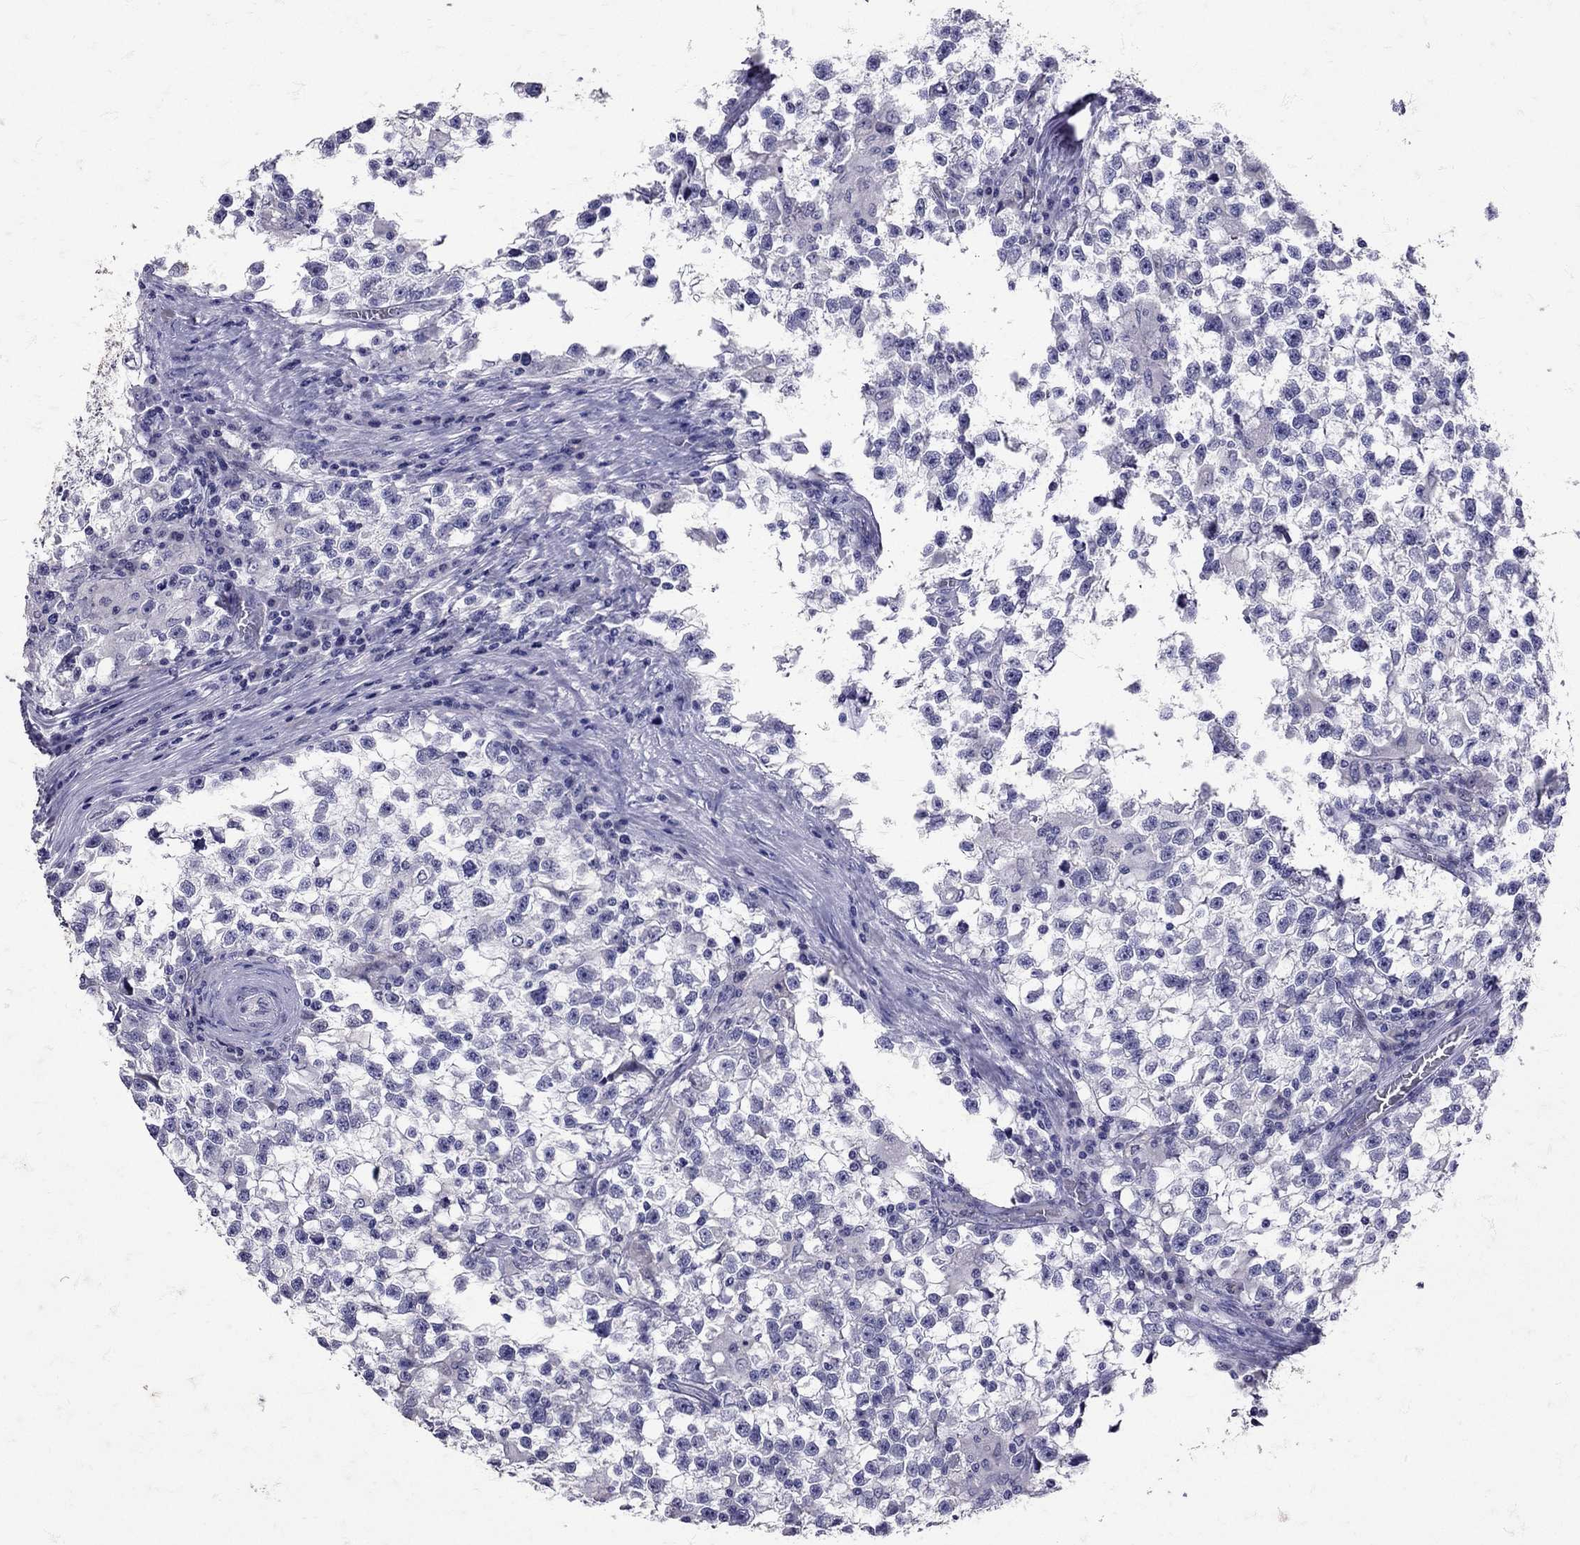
{"staining": {"intensity": "negative", "quantity": "none", "location": "none"}, "tissue": "testis cancer", "cell_type": "Tumor cells", "image_type": "cancer", "snomed": [{"axis": "morphology", "description": "Seminoma, NOS"}, {"axis": "topography", "description": "Testis"}], "caption": "Histopathology image shows no protein positivity in tumor cells of seminoma (testis) tissue. Brightfield microscopy of immunohistochemistry (IHC) stained with DAB (brown) and hematoxylin (blue), captured at high magnification.", "gene": "SST", "patient": {"sex": "male", "age": 31}}